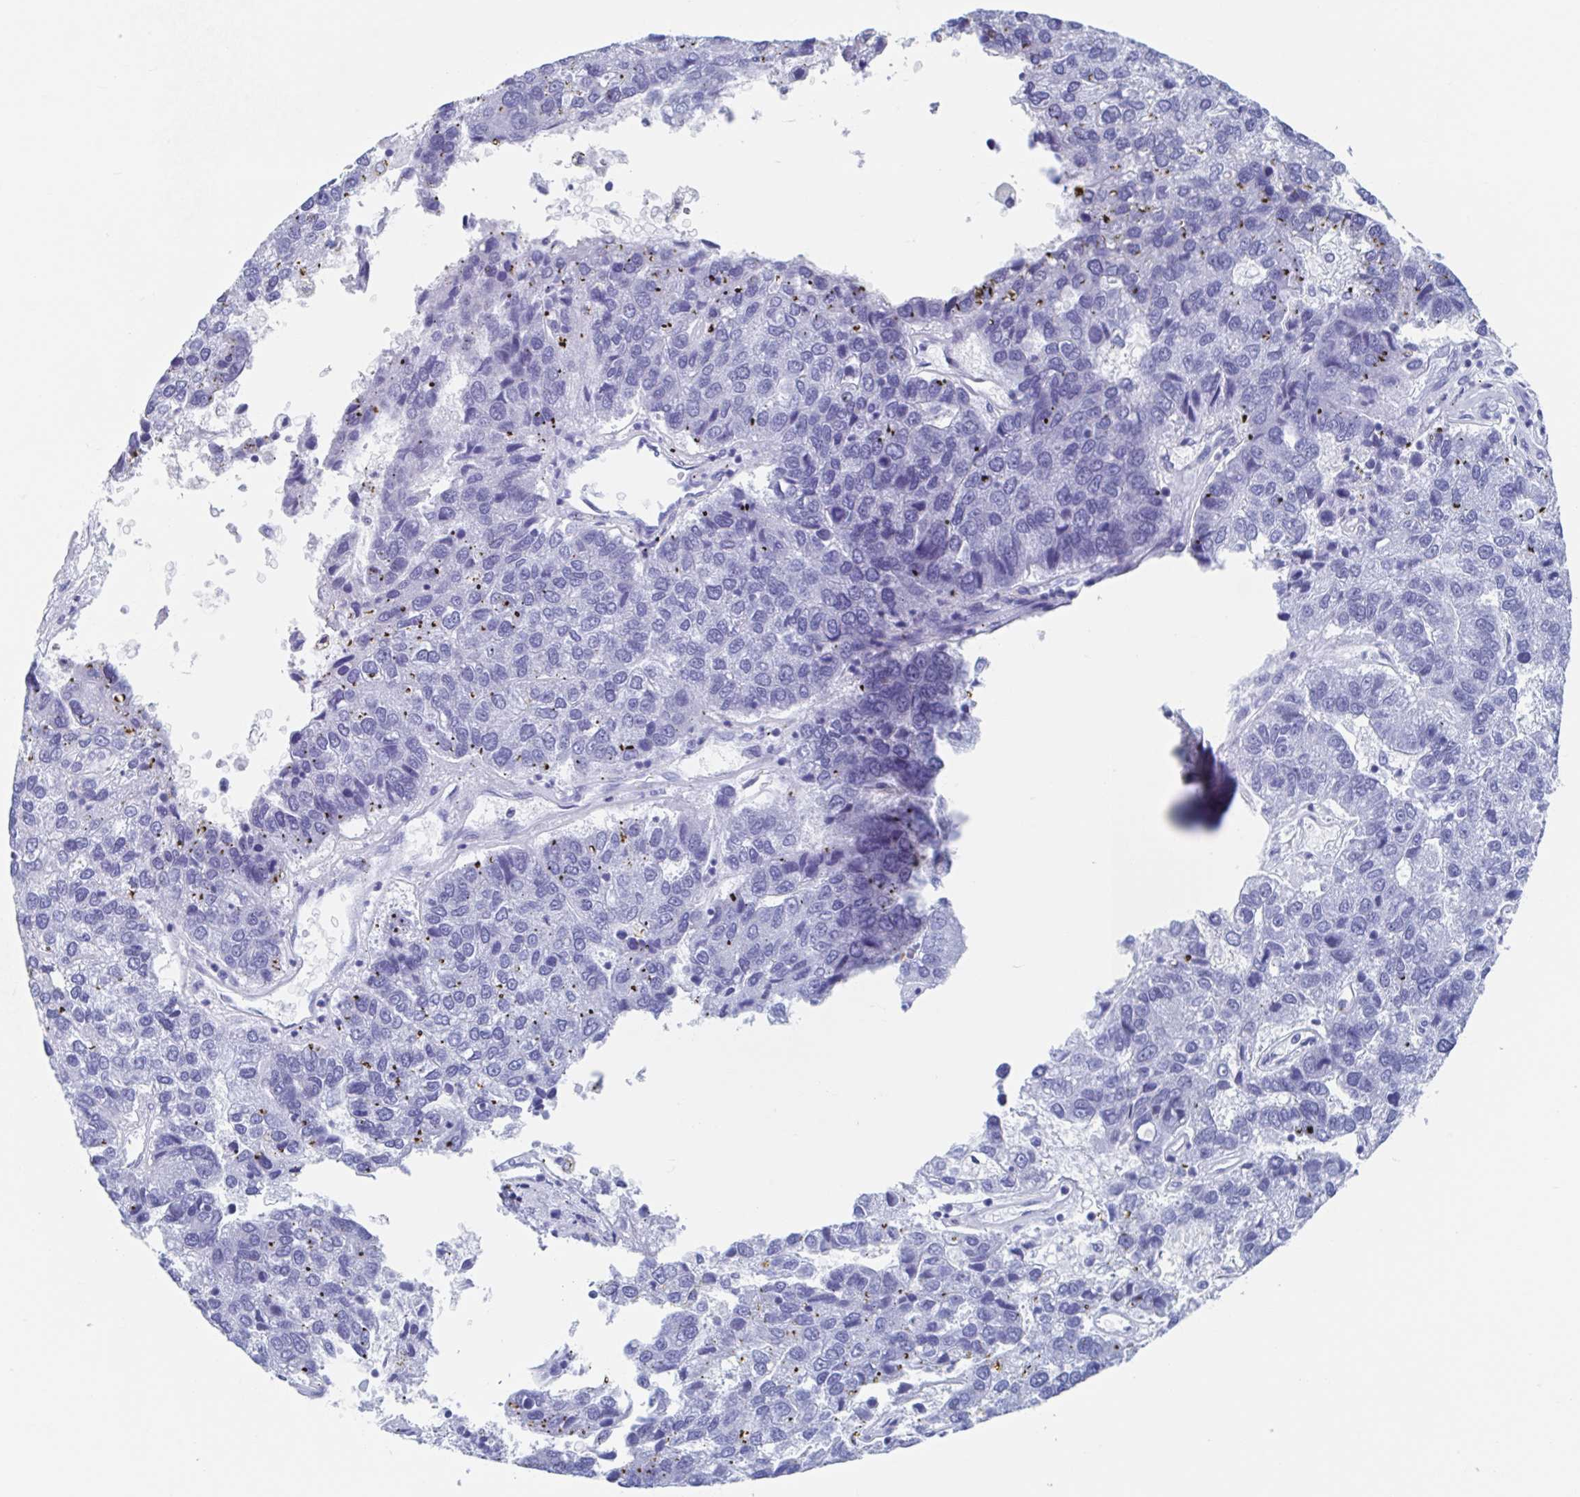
{"staining": {"intensity": "negative", "quantity": "none", "location": "none"}, "tissue": "pancreatic cancer", "cell_type": "Tumor cells", "image_type": "cancer", "snomed": [{"axis": "morphology", "description": "Adenocarcinoma, NOS"}, {"axis": "topography", "description": "Pancreas"}], "caption": "A high-resolution image shows immunohistochemistry staining of pancreatic cancer (adenocarcinoma), which reveals no significant positivity in tumor cells. Nuclei are stained in blue.", "gene": "C10orf53", "patient": {"sex": "female", "age": 61}}